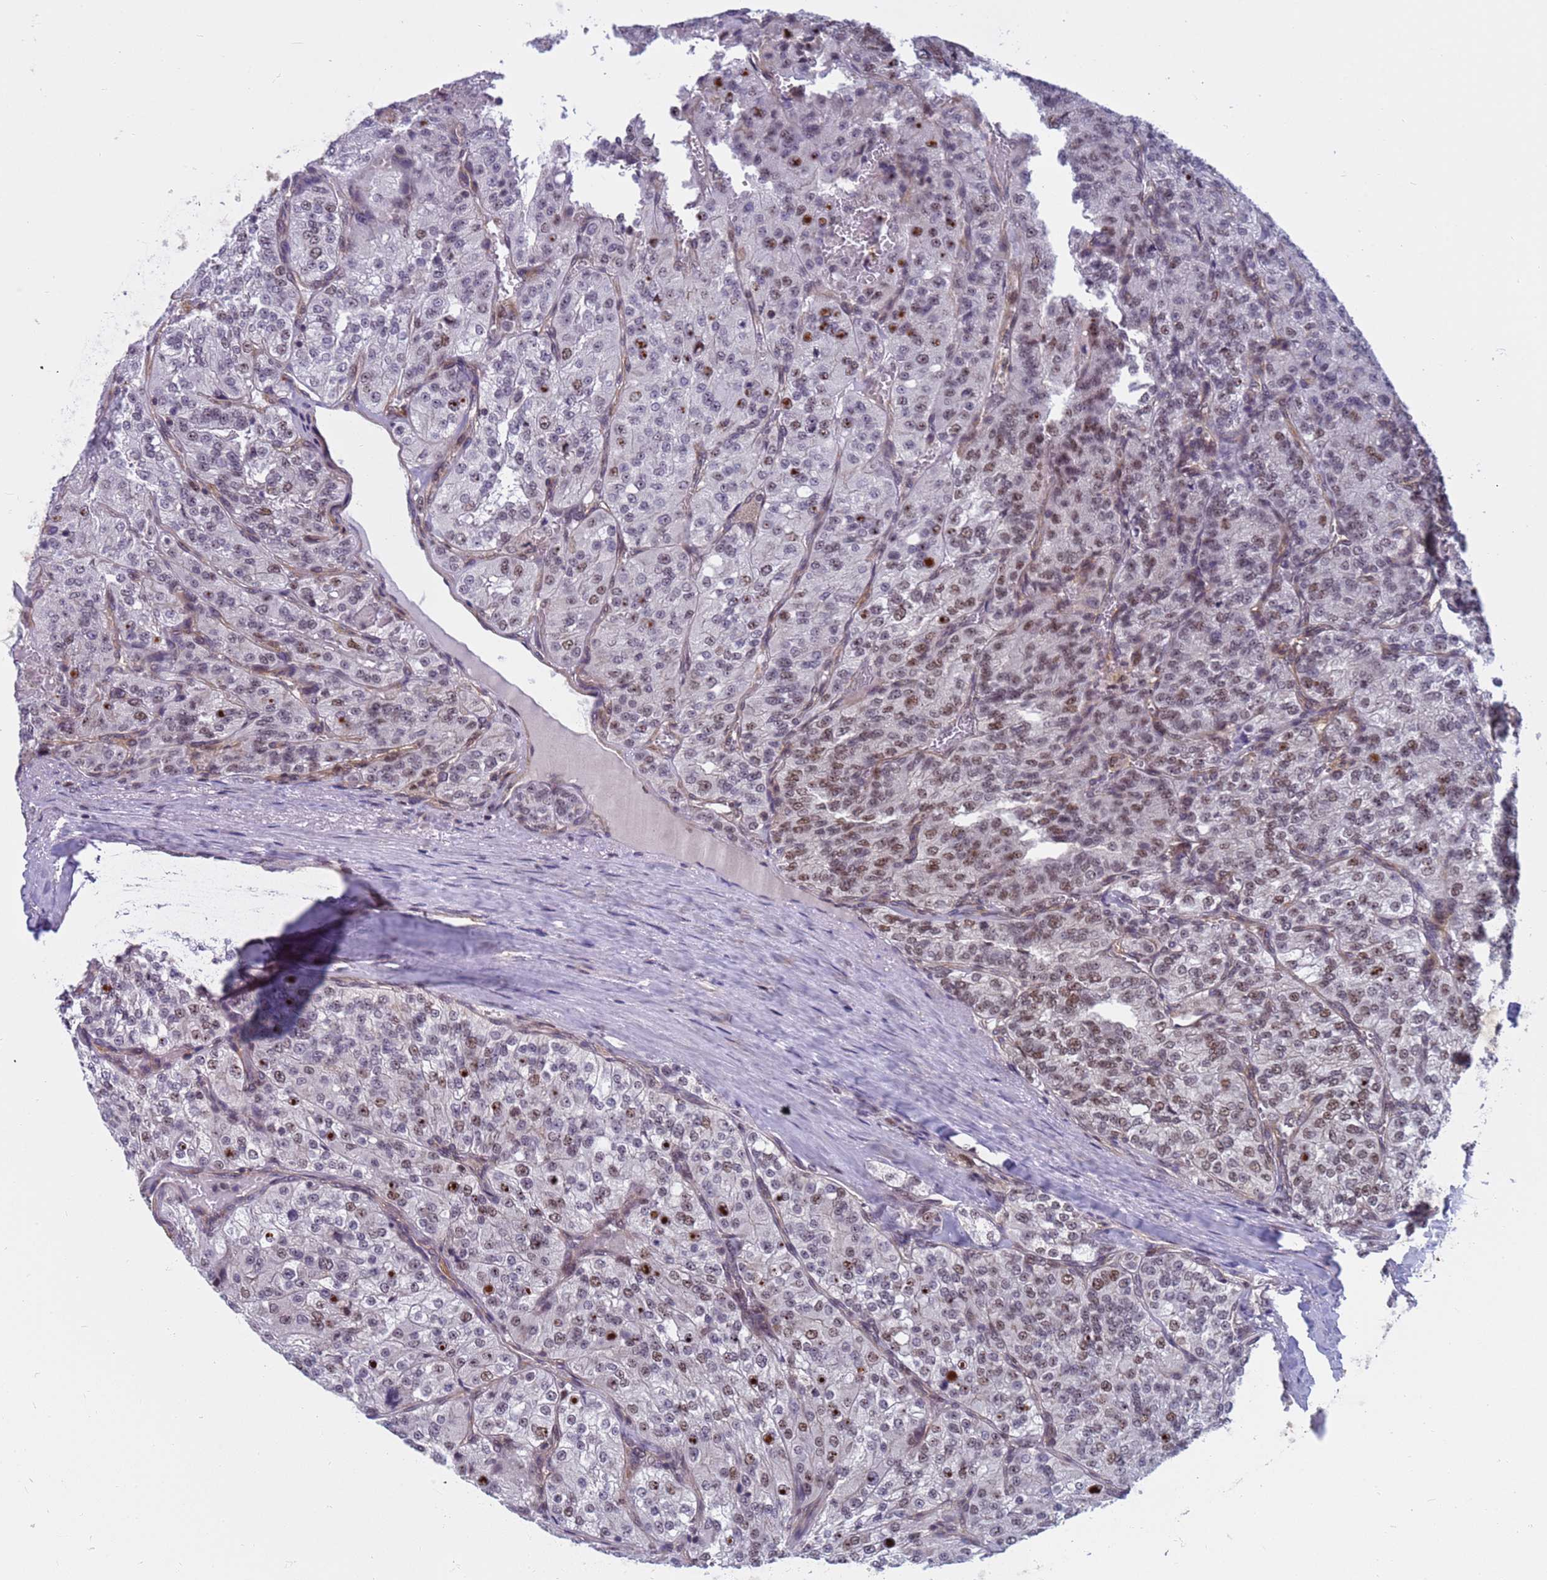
{"staining": {"intensity": "moderate", "quantity": "25%-75%", "location": "nuclear"}, "tissue": "renal cancer", "cell_type": "Tumor cells", "image_type": "cancer", "snomed": [{"axis": "morphology", "description": "Adenocarcinoma, NOS"}, {"axis": "topography", "description": "Kidney"}], "caption": "Moderate nuclear expression for a protein is seen in about 25%-75% of tumor cells of adenocarcinoma (renal) using IHC.", "gene": "NSL1", "patient": {"sex": "female", "age": 63}}